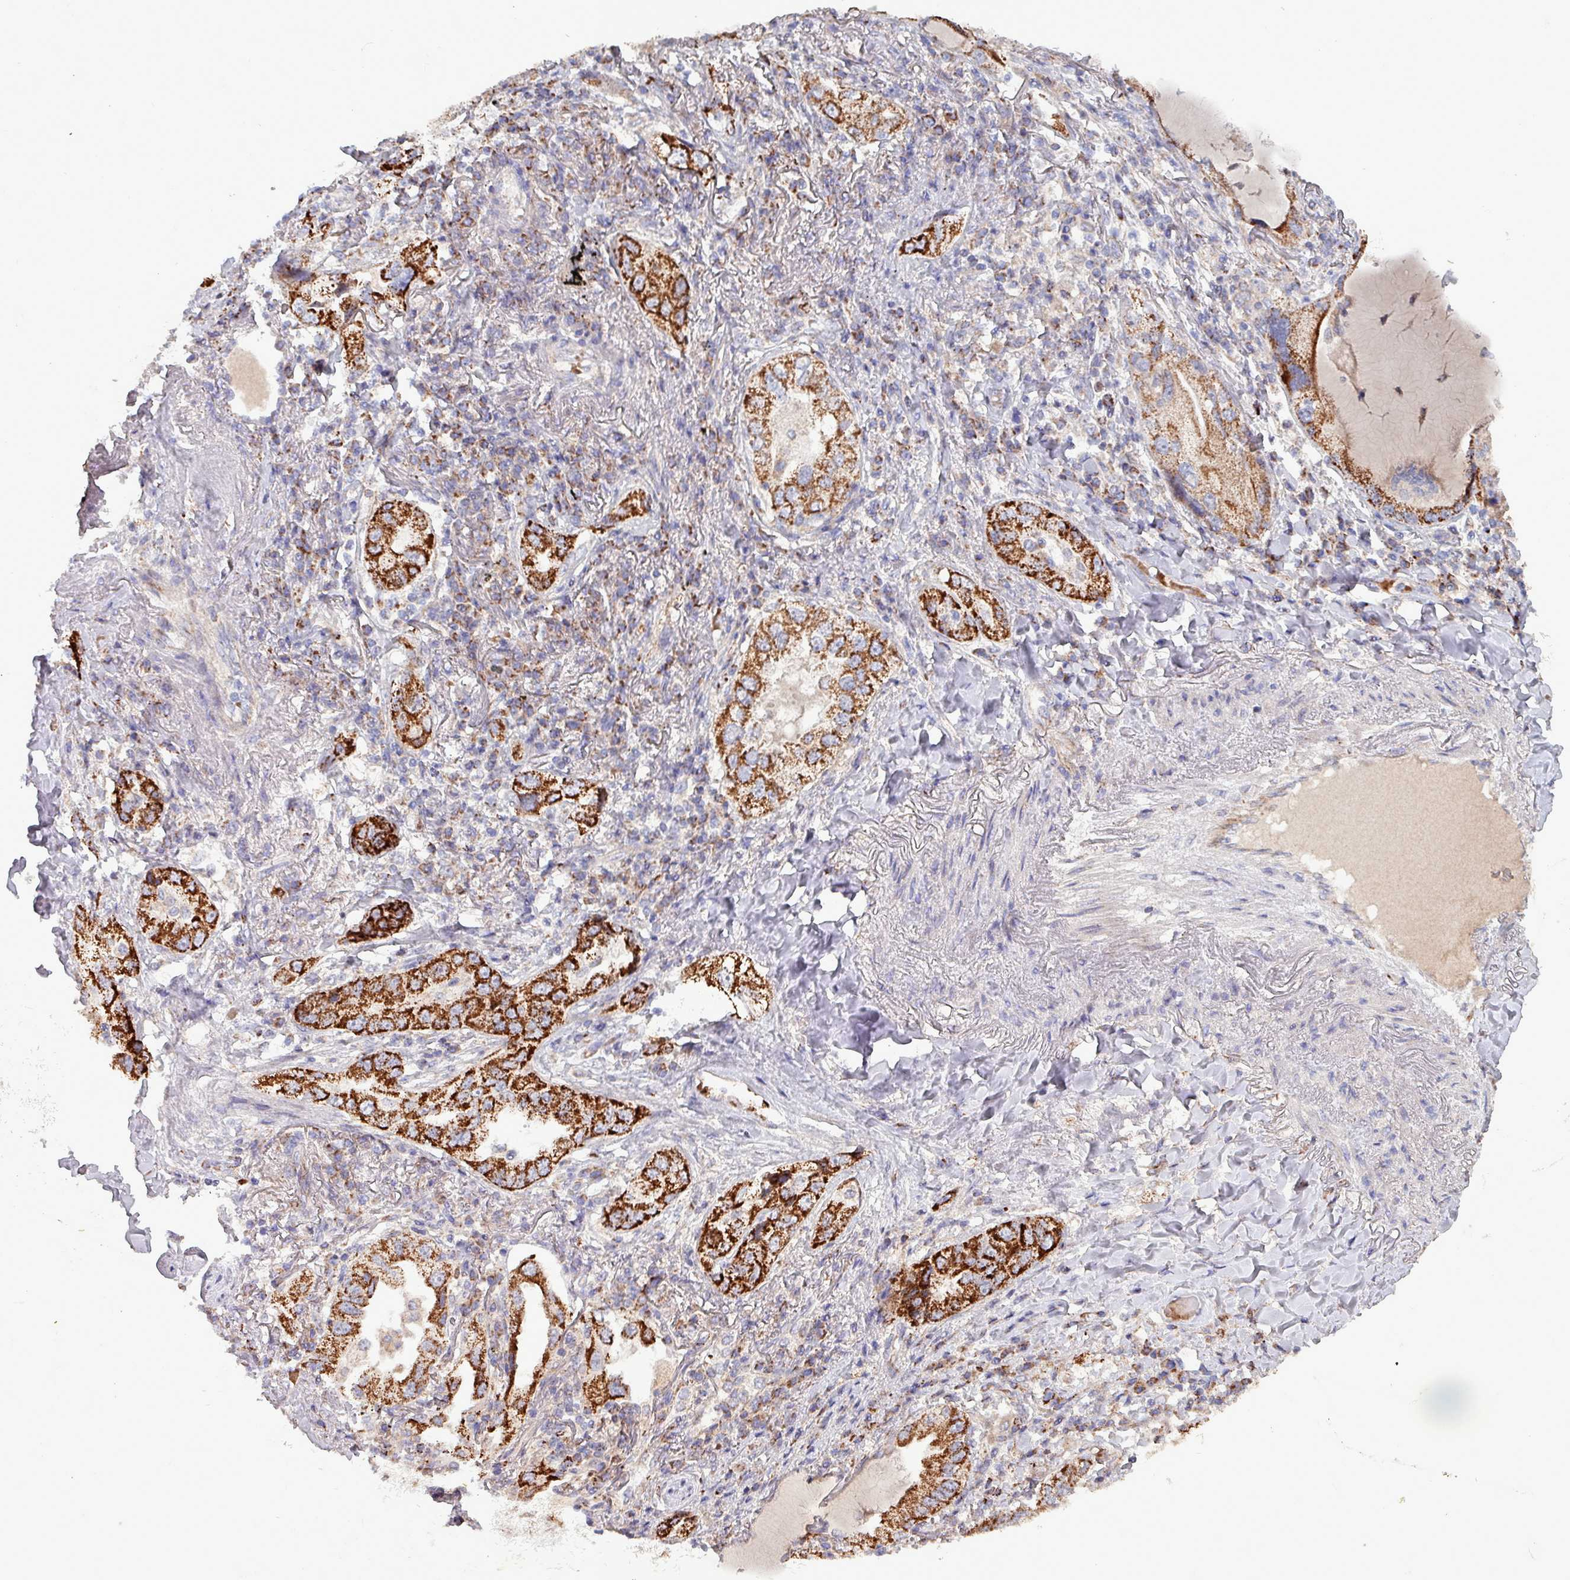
{"staining": {"intensity": "strong", "quantity": ">75%", "location": "cytoplasmic/membranous"}, "tissue": "lung cancer", "cell_type": "Tumor cells", "image_type": "cancer", "snomed": [{"axis": "morphology", "description": "Adenocarcinoma, NOS"}, {"axis": "topography", "description": "Lung"}], "caption": "Protein staining by immunohistochemistry (IHC) reveals strong cytoplasmic/membranous expression in about >75% of tumor cells in lung cancer (adenocarcinoma).", "gene": "ZNF322", "patient": {"sex": "female", "age": 69}}